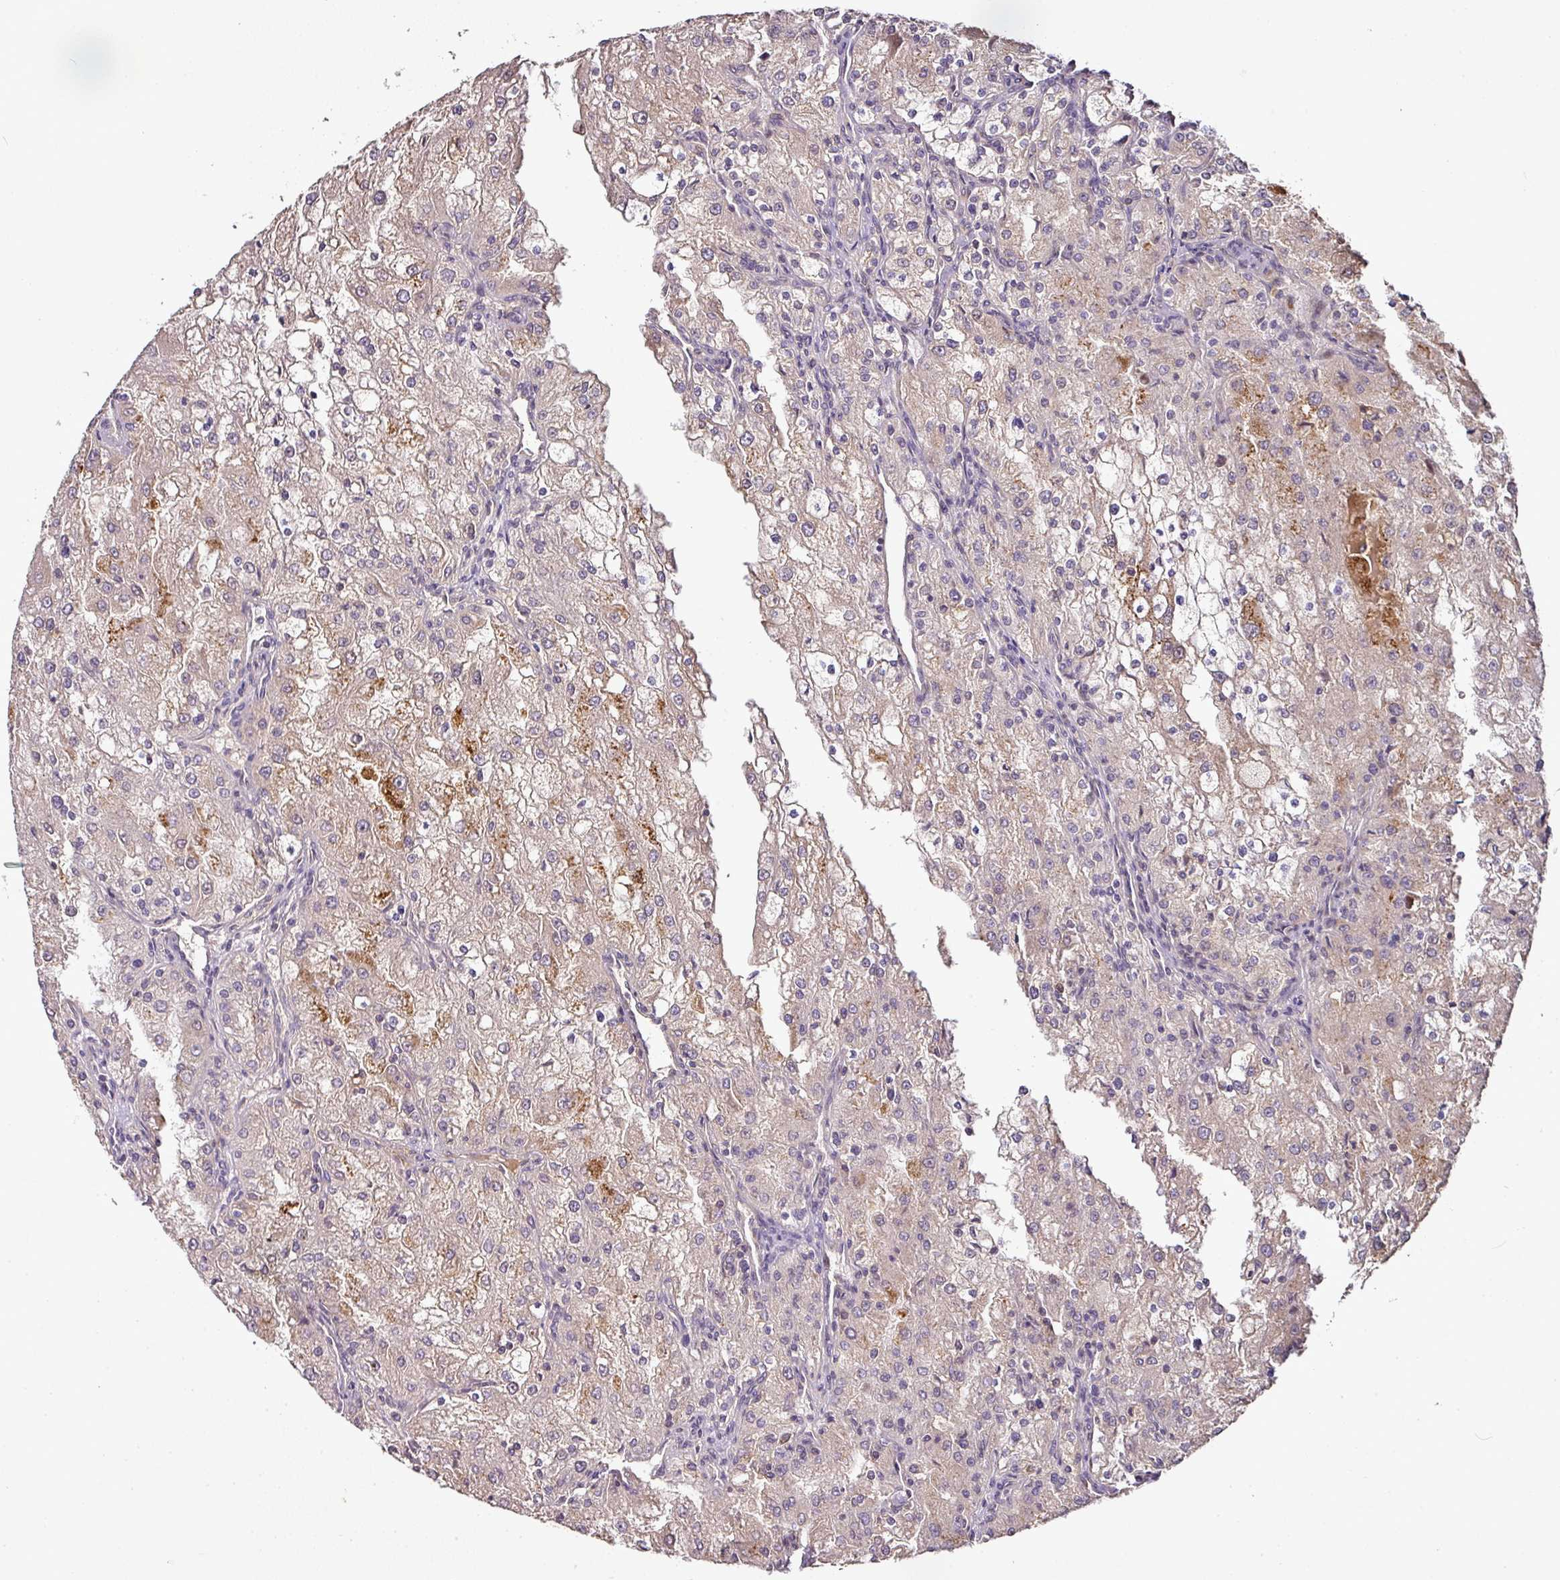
{"staining": {"intensity": "moderate", "quantity": "<25%", "location": "cytoplasmic/membranous"}, "tissue": "renal cancer", "cell_type": "Tumor cells", "image_type": "cancer", "snomed": [{"axis": "morphology", "description": "Adenocarcinoma, NOS"}, {"axis": "topography", "description": "Kidney"}], "caption": "Tumor cells display moderate cytoplasmic/membranous positivity in approximately <25% of cells in renal adenocarcinoma. (DAB (3,3'-diaminobenzidine) = brown stain, brightfield microscopy at high magnification).", "gene": "GALP", "patient": {"sex": "female", "age": 74}}